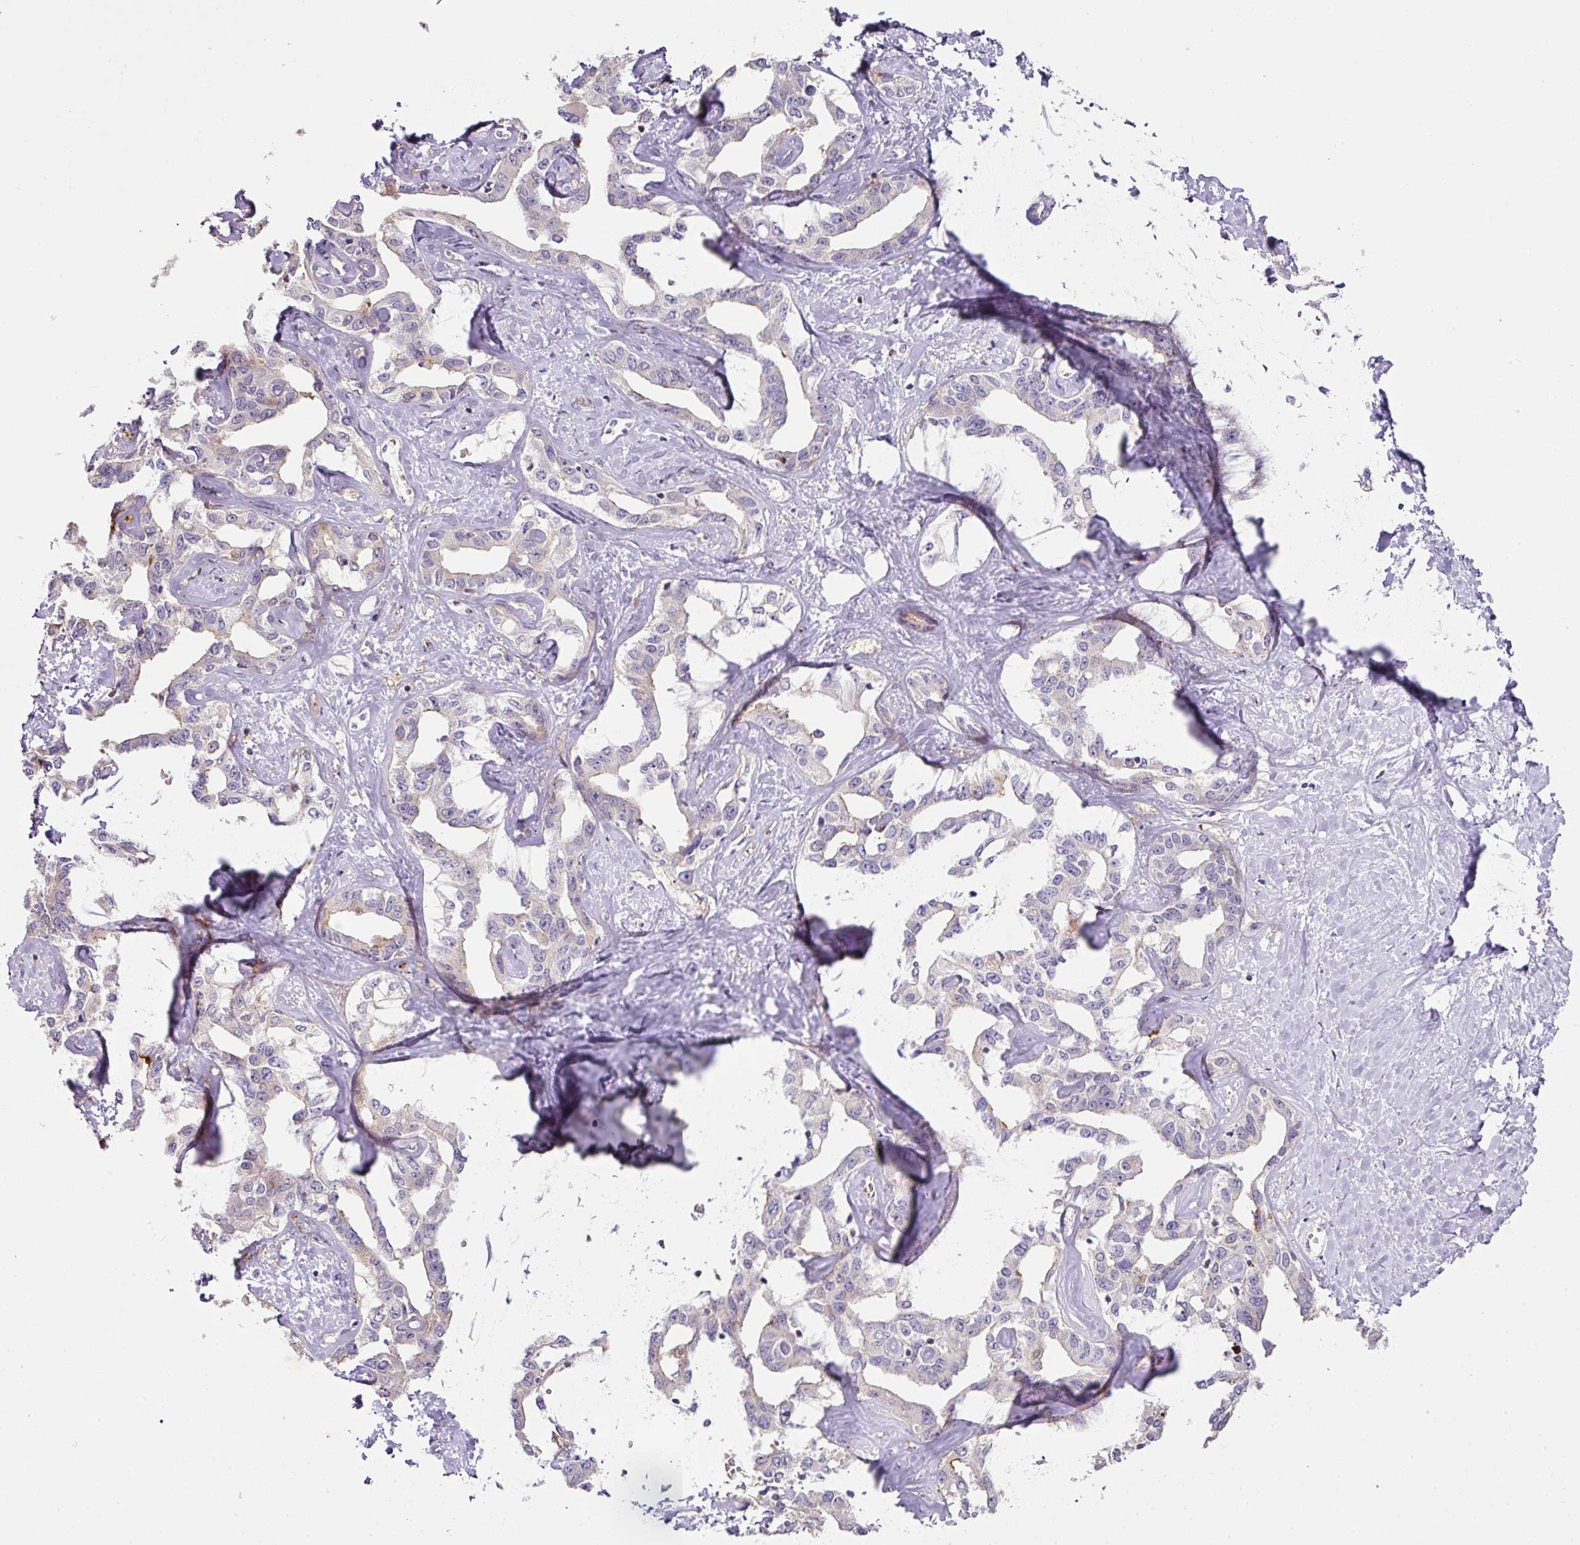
{"staining": {"intensity": "weak", "quantity": "<25%", "location": "nuclear"}, "tissue": "liver cancer", "cell_type": "Tumor cells", "image_type": "cancer", "snomed": [{"axis": "morphology", "description": "Cholangiocarcinoma"}, {"axis": "topography", "description": "Liver"}], "caption": "Immunohistochemistry histopathology image of neoplastic tissue: human liver cancer (cholangiocarcinoma) stained with DAB (3,3'-diaminobenzidine) reveals no significant protein positivity in tumor cells.", "gene": "ANKRD18A", "patient": {"sex": "male", "age": 59}}